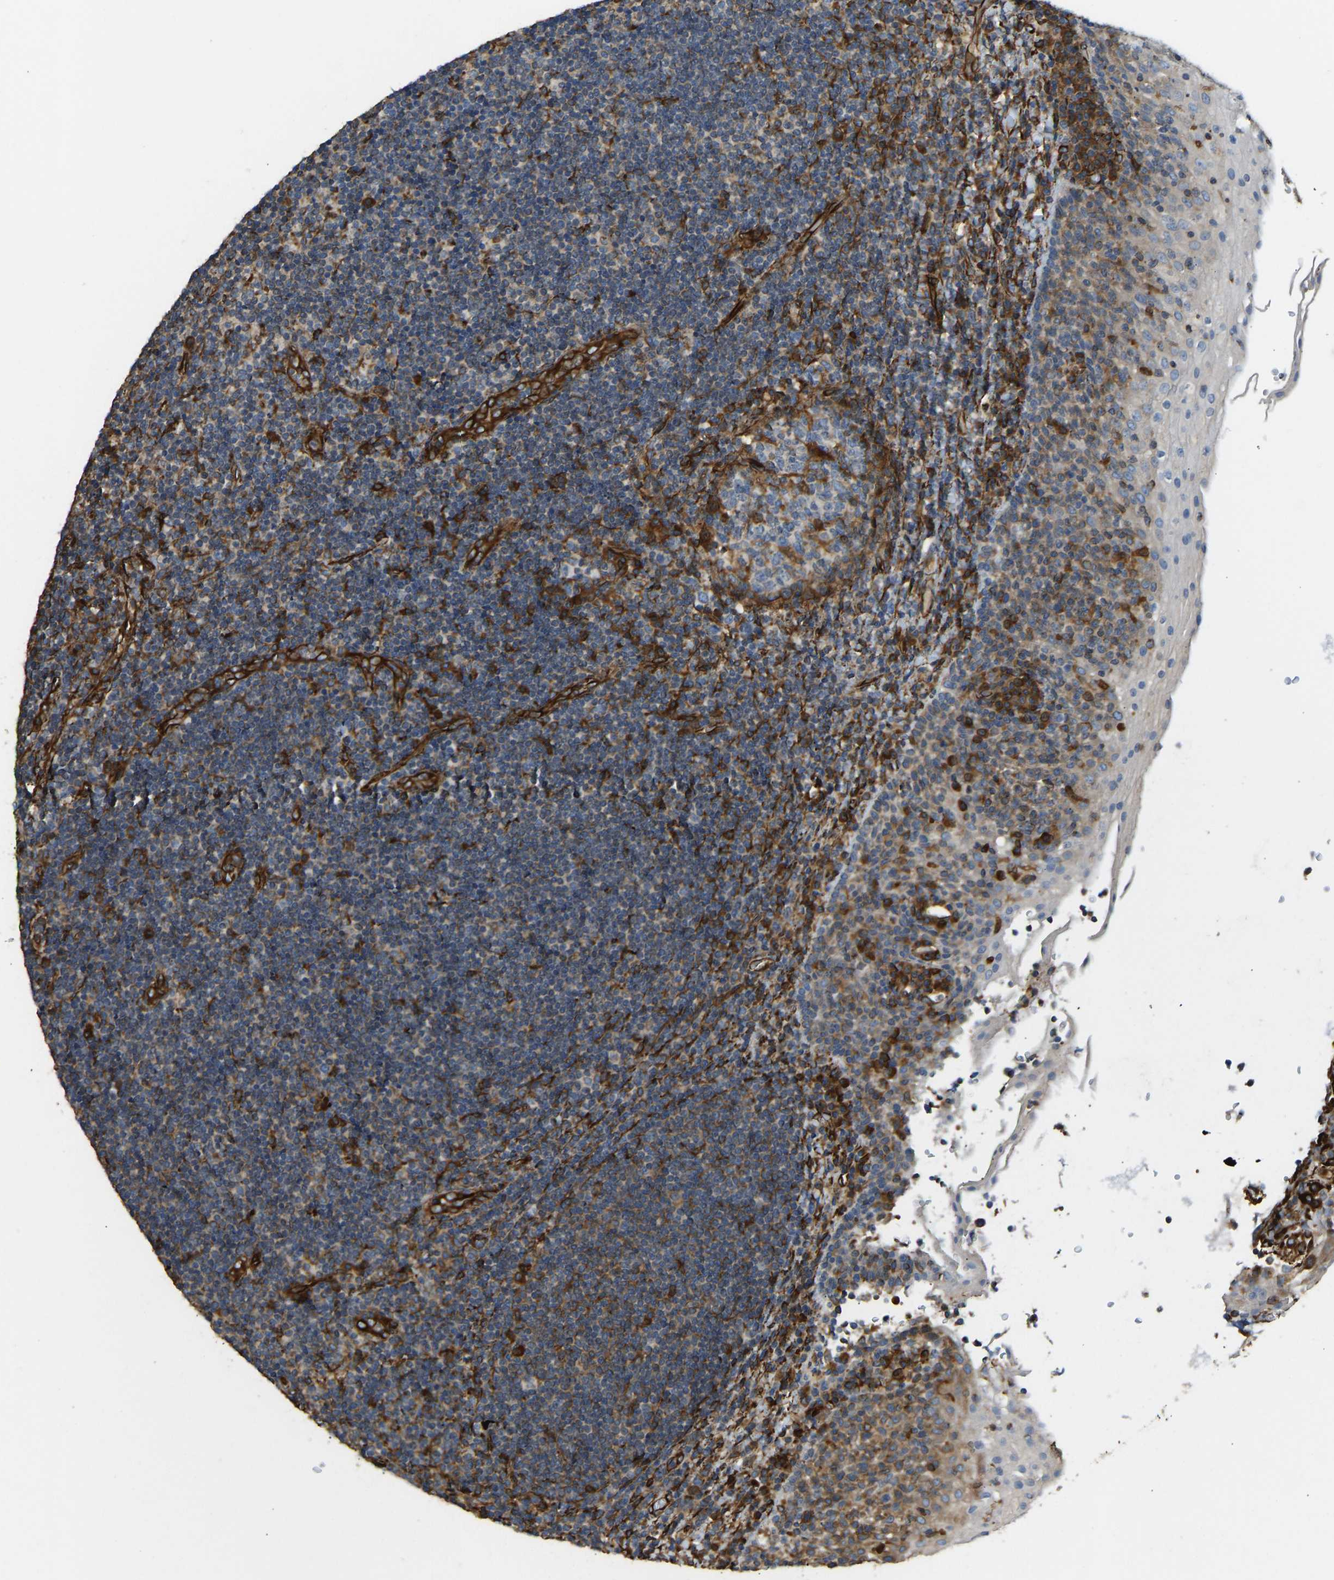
{"staining": {"intensity": "weak", "quantity": "<25%", "location": "cytoplasmic/membranous"}, "tissue": "lymphoma", "cell_type": "Tumor cells", "image_type": "cancer", "snomed": [{"axis": "morphology", "description": "Malignant lymphoma, non-Hodgkin's type, High grade"}, {"axis": "topography", "description": "Tonsil"}], "caption": "This is a histopathology image of IHC staining of lymphoma, which shows no staining in tumor cells.", "gene": "BEX3", "patient": {"sex": "female", "age": 36}}